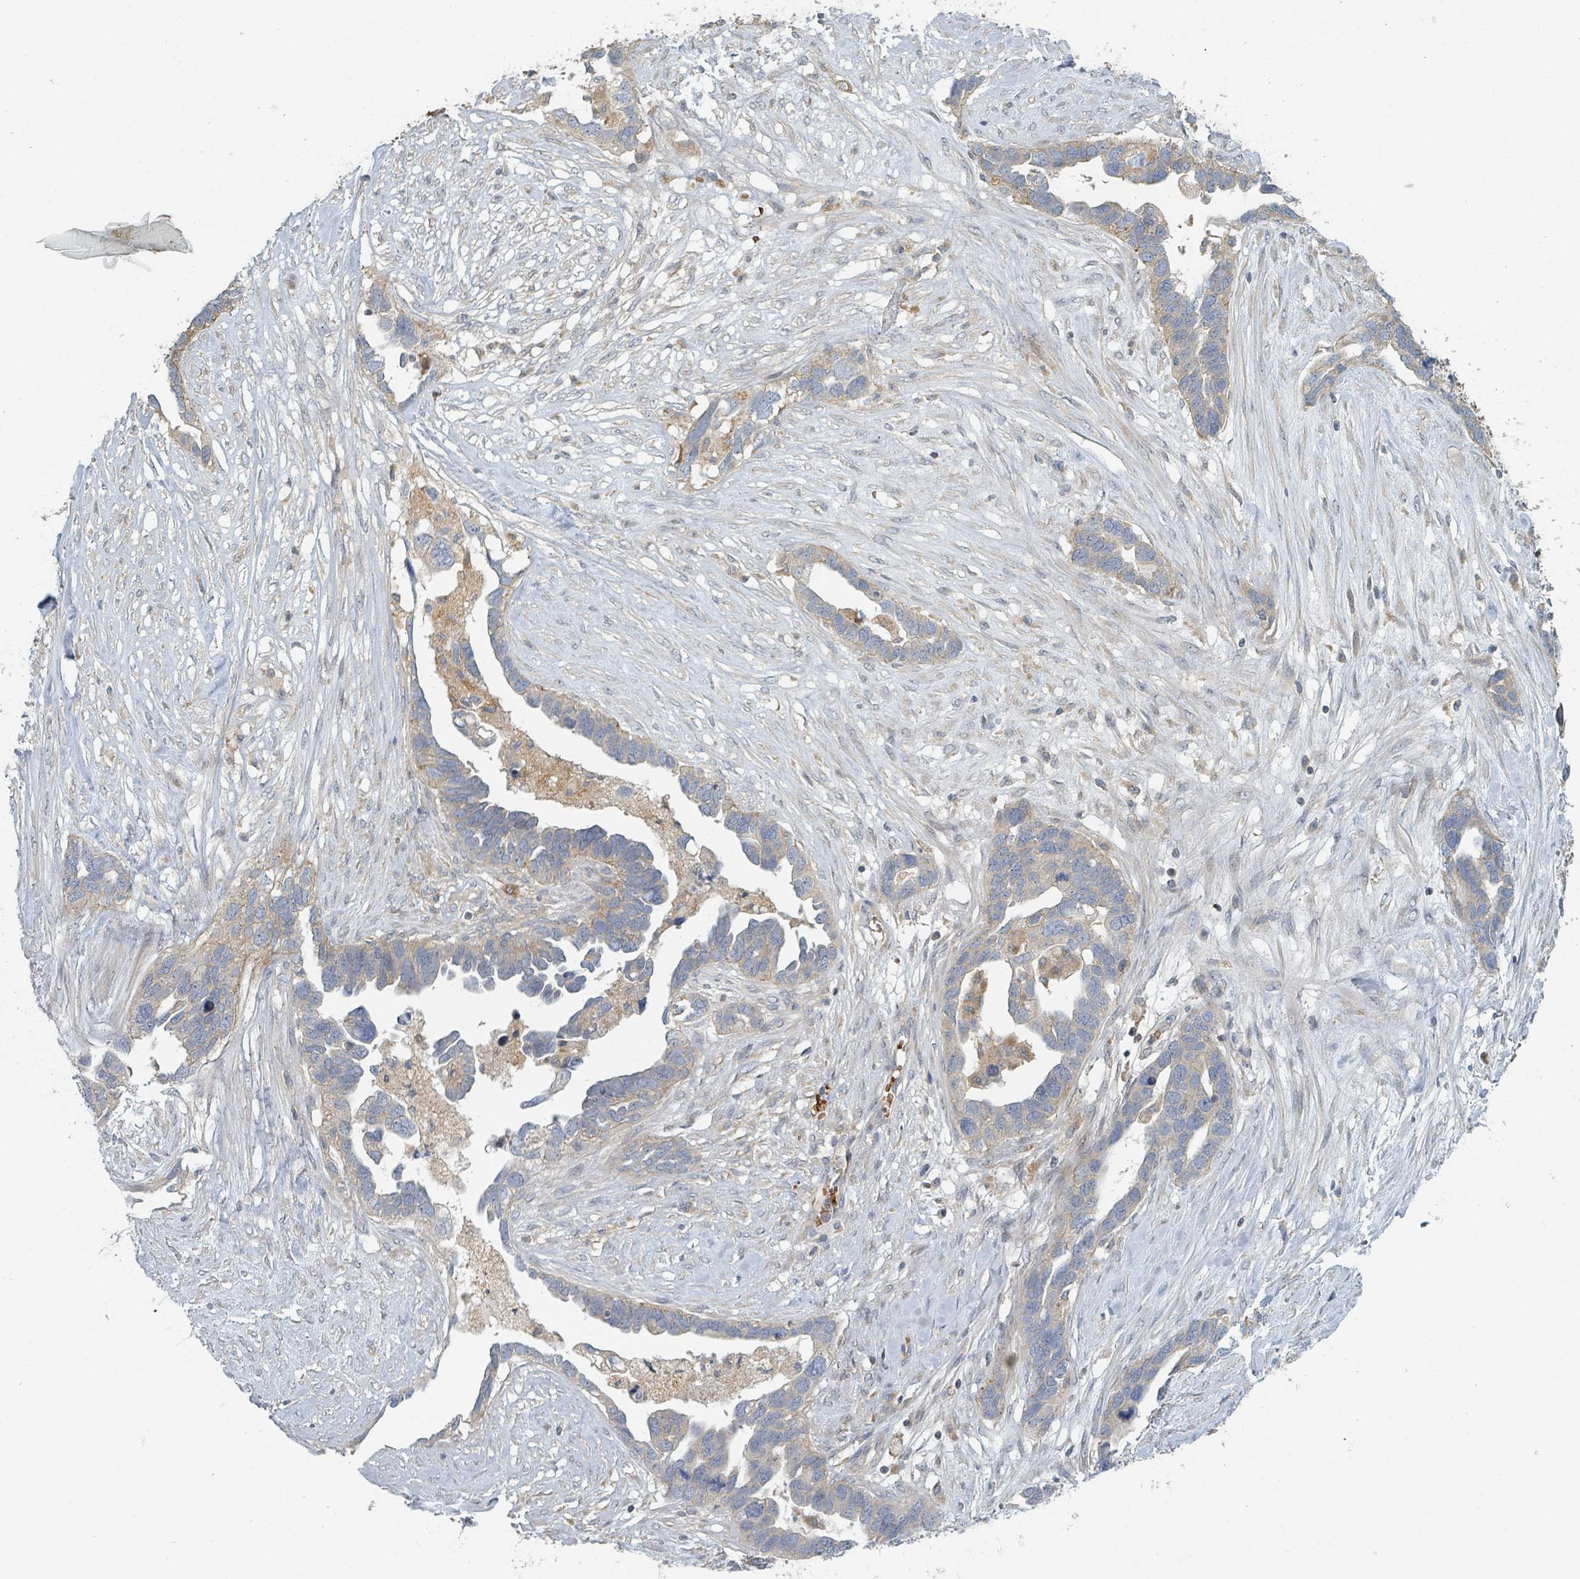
{"staining": {"intensity": "weak", "quantity": "<25%", "location": "cytoplasmic/membranous"}, "tissue": "ovarian cancer", "cell_type": "Tumor cells", "image_type": "cancer", "snomed": [{"axis": "morphology", "description": "Cystadenocarcinoma, serous, NOS"}, {"axis": "topography", "description": "Ovary"}], "caption": "Immunohistochemical staining of serous cystadenocarcinoma (ovarian) demonstrates no significant positivity in tumor cells.", "gene": "TRPC4AP", "patient": {"sex": "female", "age": 54}}